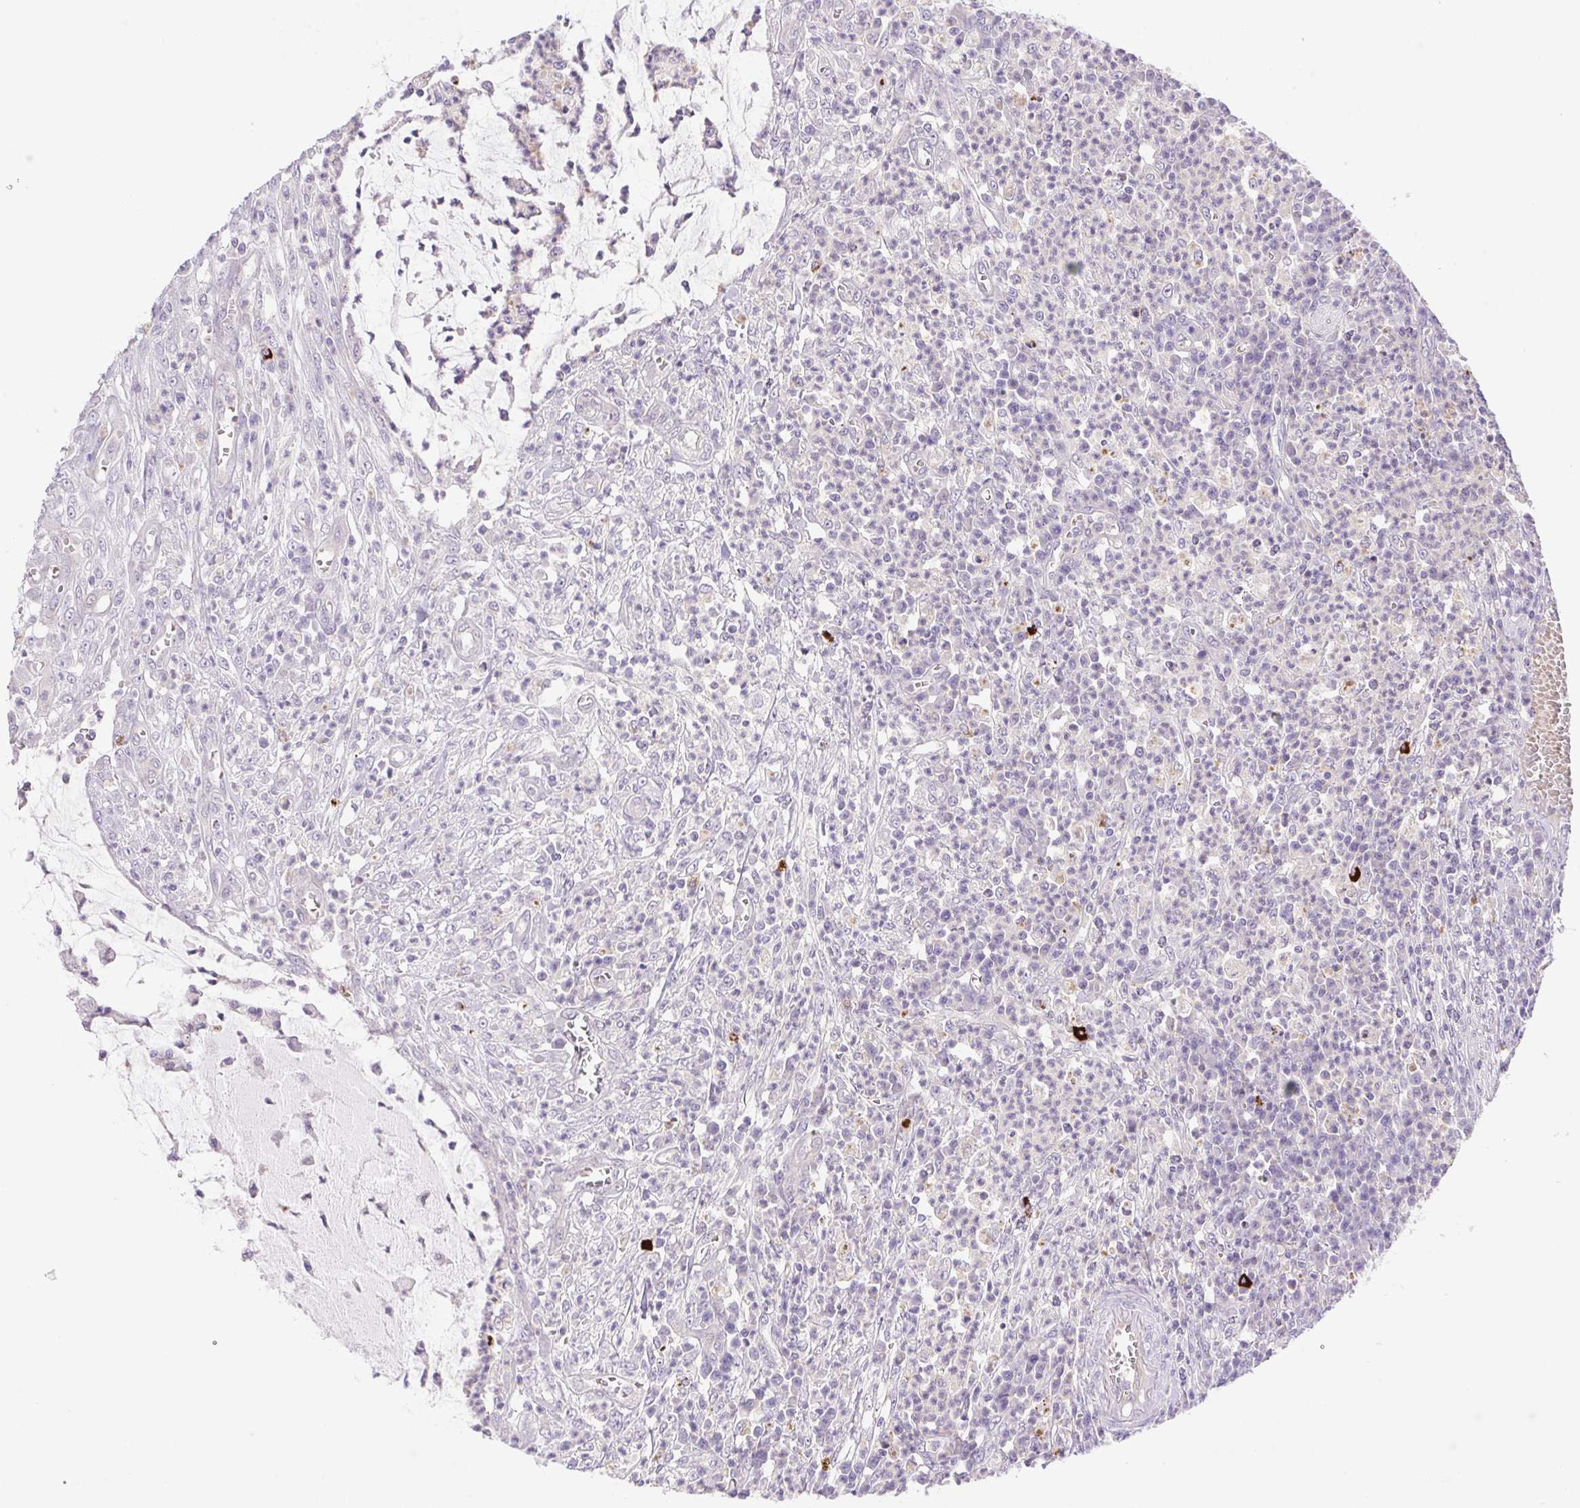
{"staining": {"intensity": "negative", "quantity": "none", "location": "none"}, "tissue": "colorectal cancer", "cell_type": "Tumor cells", "image_type": "cancer", "snomed": [{"axis": "morphology", "description": "Adenocarcinoma, NOS"}, {"axis": "topography", "description": "Colon"}], "caption": "DAB immunohistochemical staining of colorectal cancer (adenocarcinoma) reveals no significant expression in tumor cells.", "gene": "FAM177B", "patient": {"sex": "male", "age": 65}}